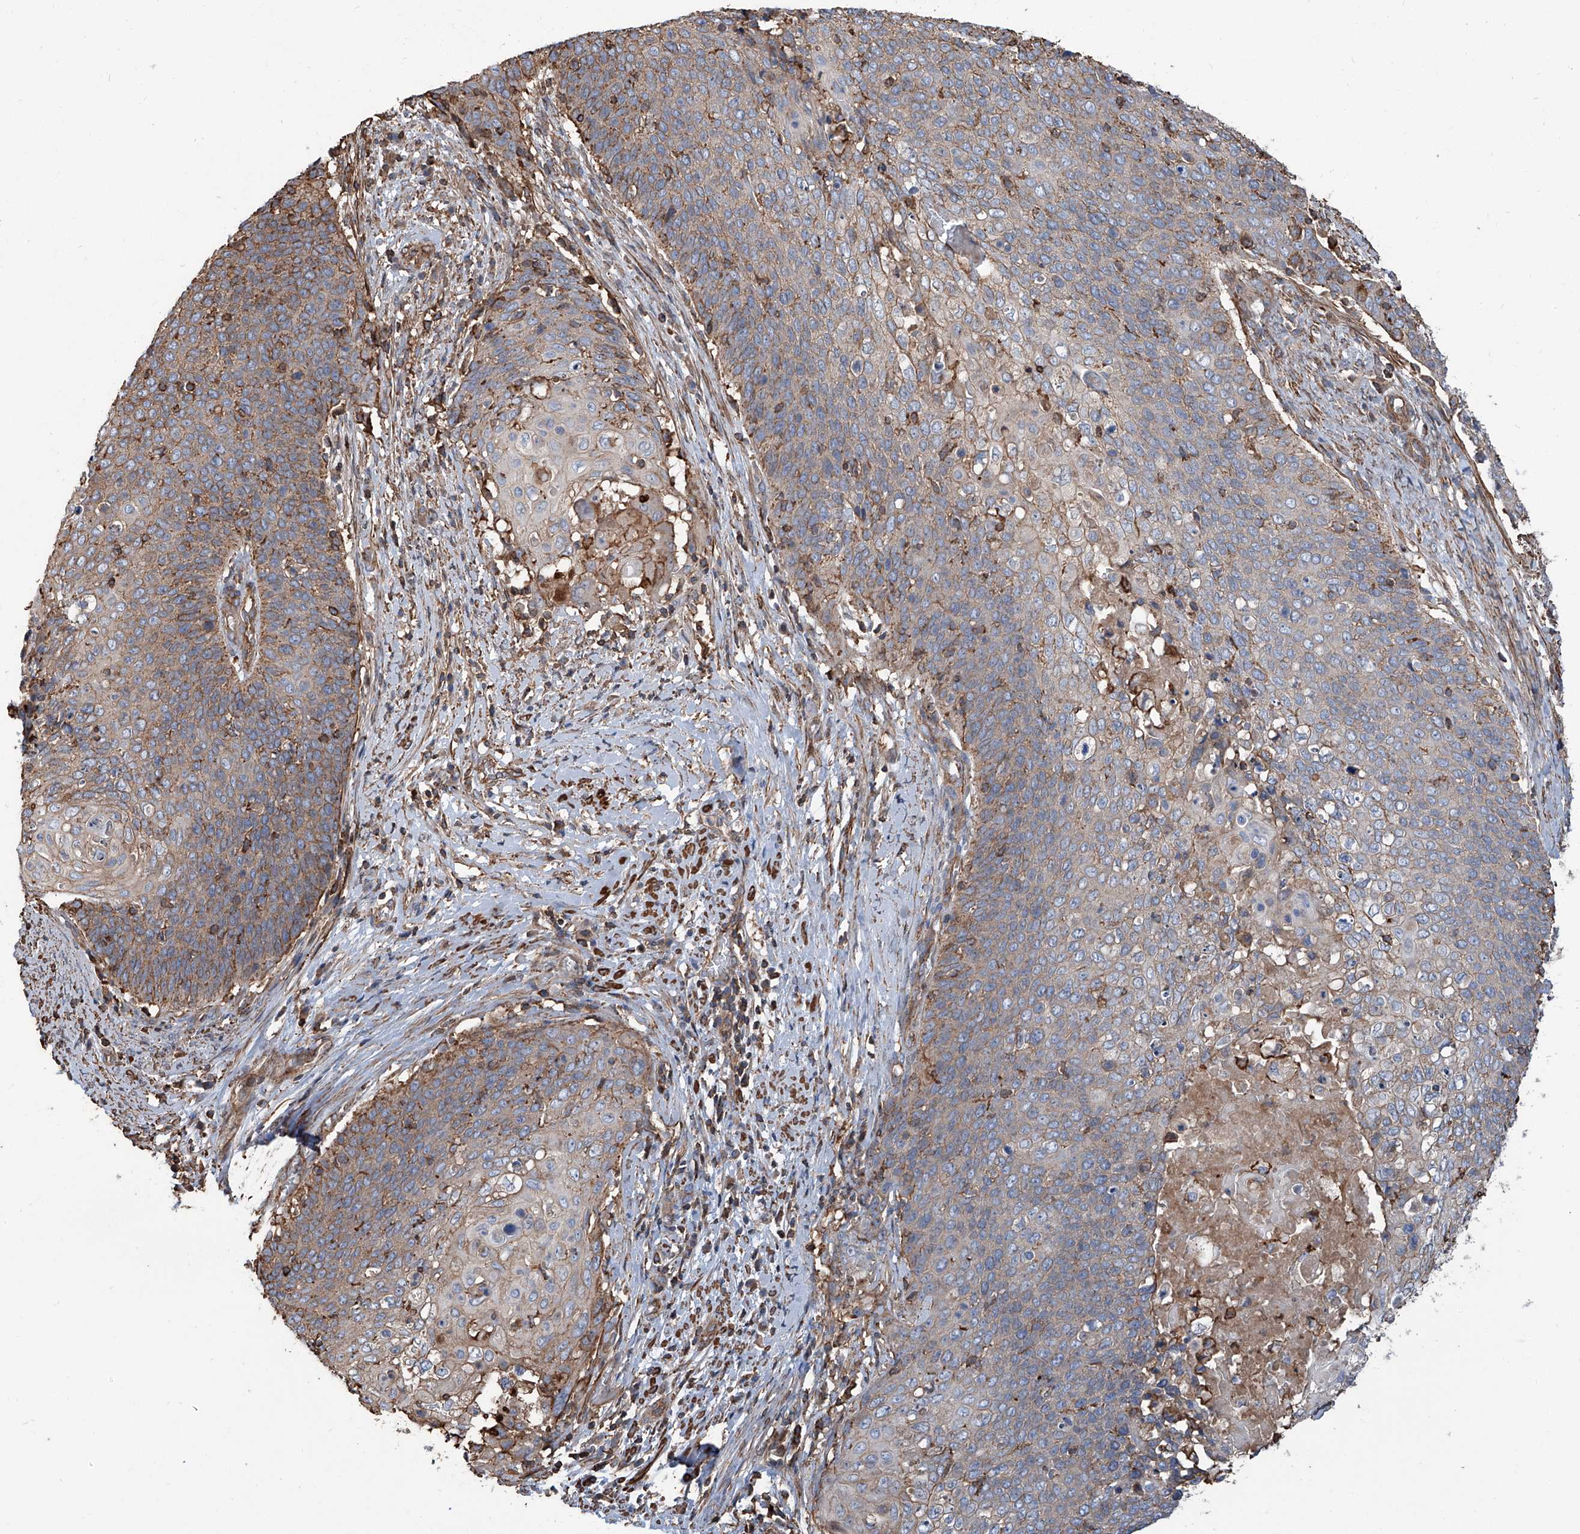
{"staining": {"intensity": "weak", "quantity": "25%-75%", "location": "cytoplasmic/membranous"}, "tissue": "cervical cancer", "cell_type": "Tumor cells", "image_type": "cancer", "snomed": [{"axis": "morphology", "description": "Squamous cell carcinoma, NOS"}, {"axis": "topography", "description": "Cervix"}], "caption": "Protein expression analysis of human cervical squamous cell carcinoma reveals weak cytoplasmic/membranous staining in about 25%-75% of tumor cells.", "gene": "PIEZO2", "patient": {"sex": "female", "age": 39}}